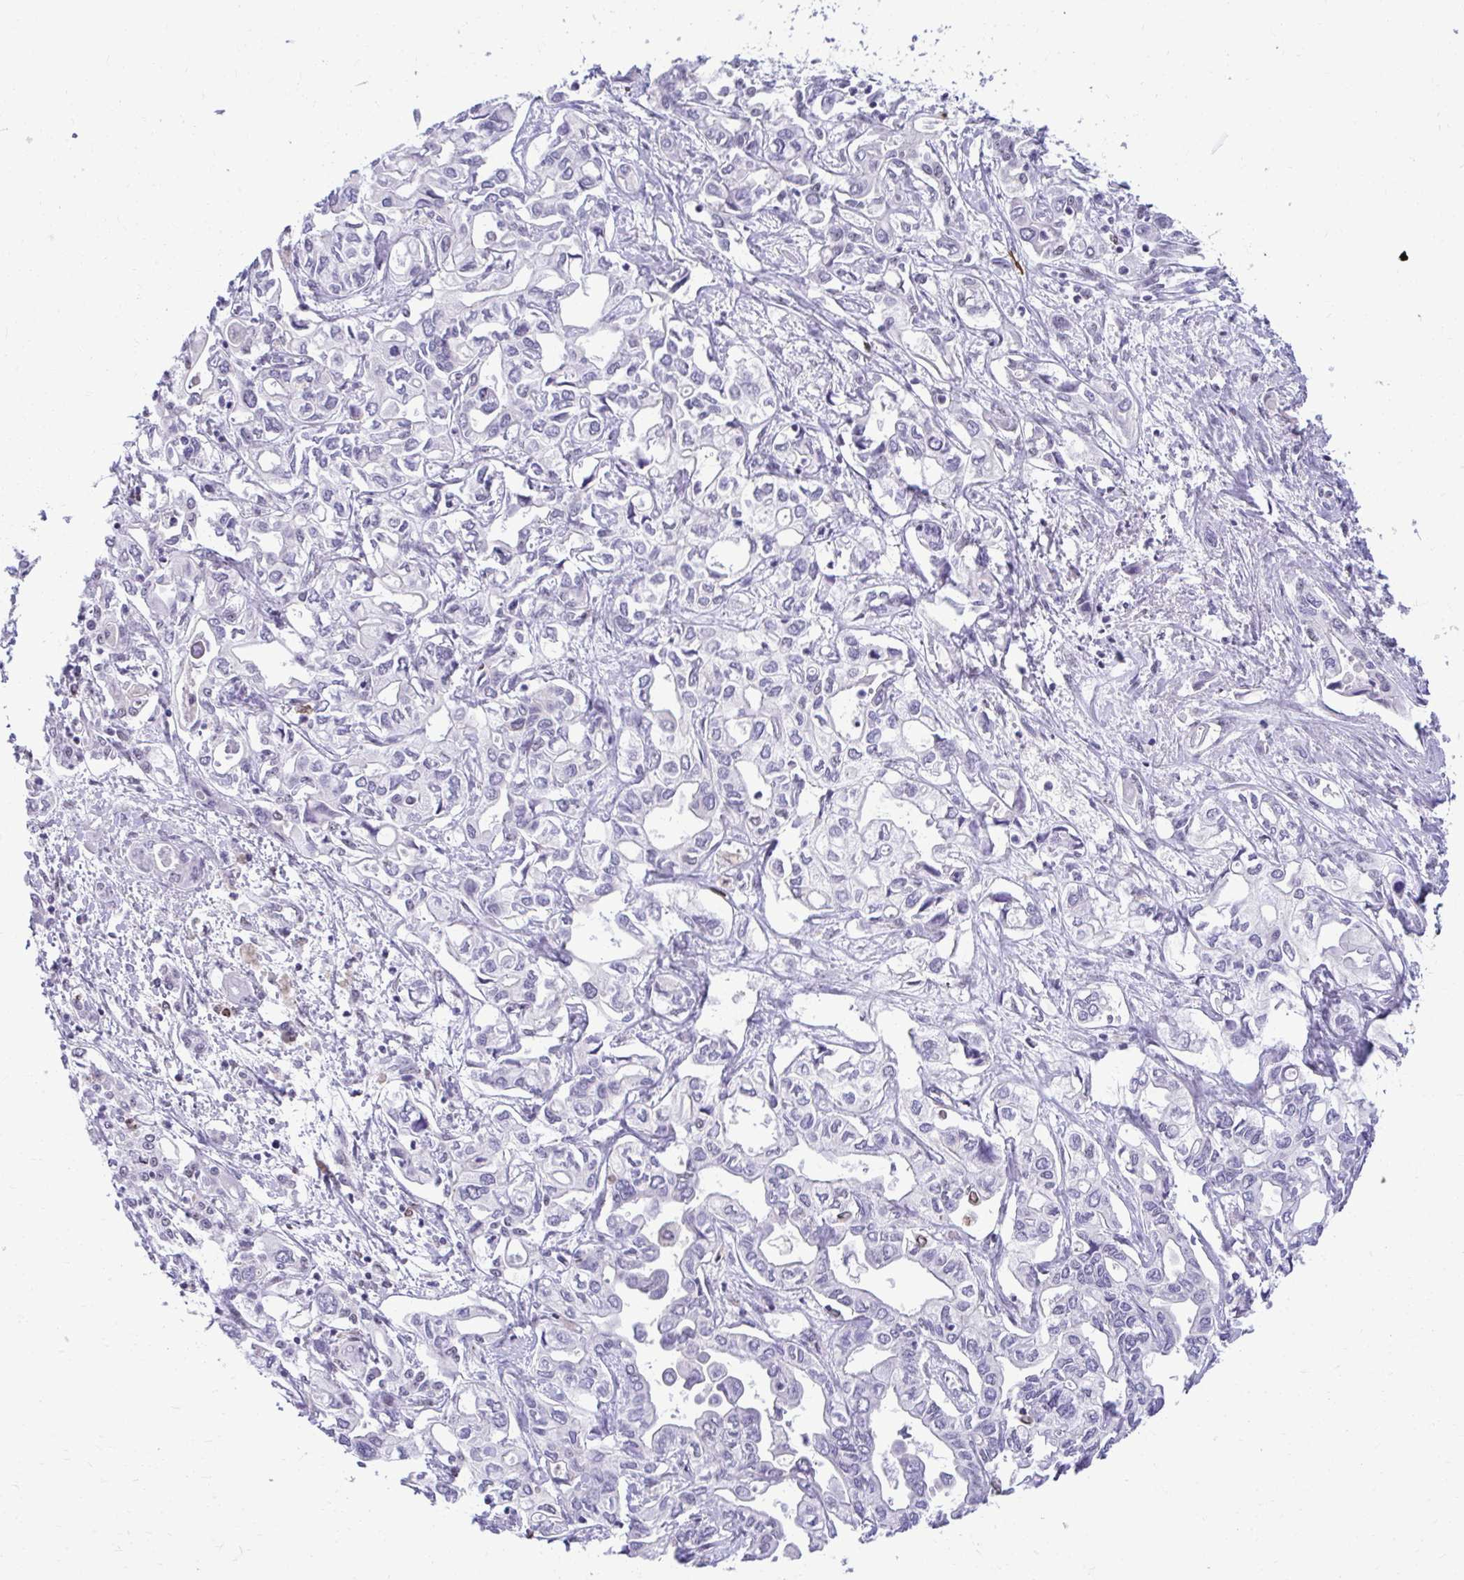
{"staining": {"intensity": "negative", "quantity": "none", "location": "none"}, "tissue": "liver cancer", "cell_type": "Tumor cells", "image_type": "cancer", "snomed": [{"axis": "morphology", "description": "Cholangiocarcinoma"}, {"axis": "topography", "description": "Liver"}], "caption": "IHC micrograph of neoplastic tissue: human cholangiocarcinoma (liver) stained with DAB (3,3'-diaminobenzidine) demonstrates no significant protein expression in tumor cells. (DAB immunohistochemistry with hematoxylin counter stain).", "gene": "PELP1", "patient": {"sex": "female", "age": 64}}